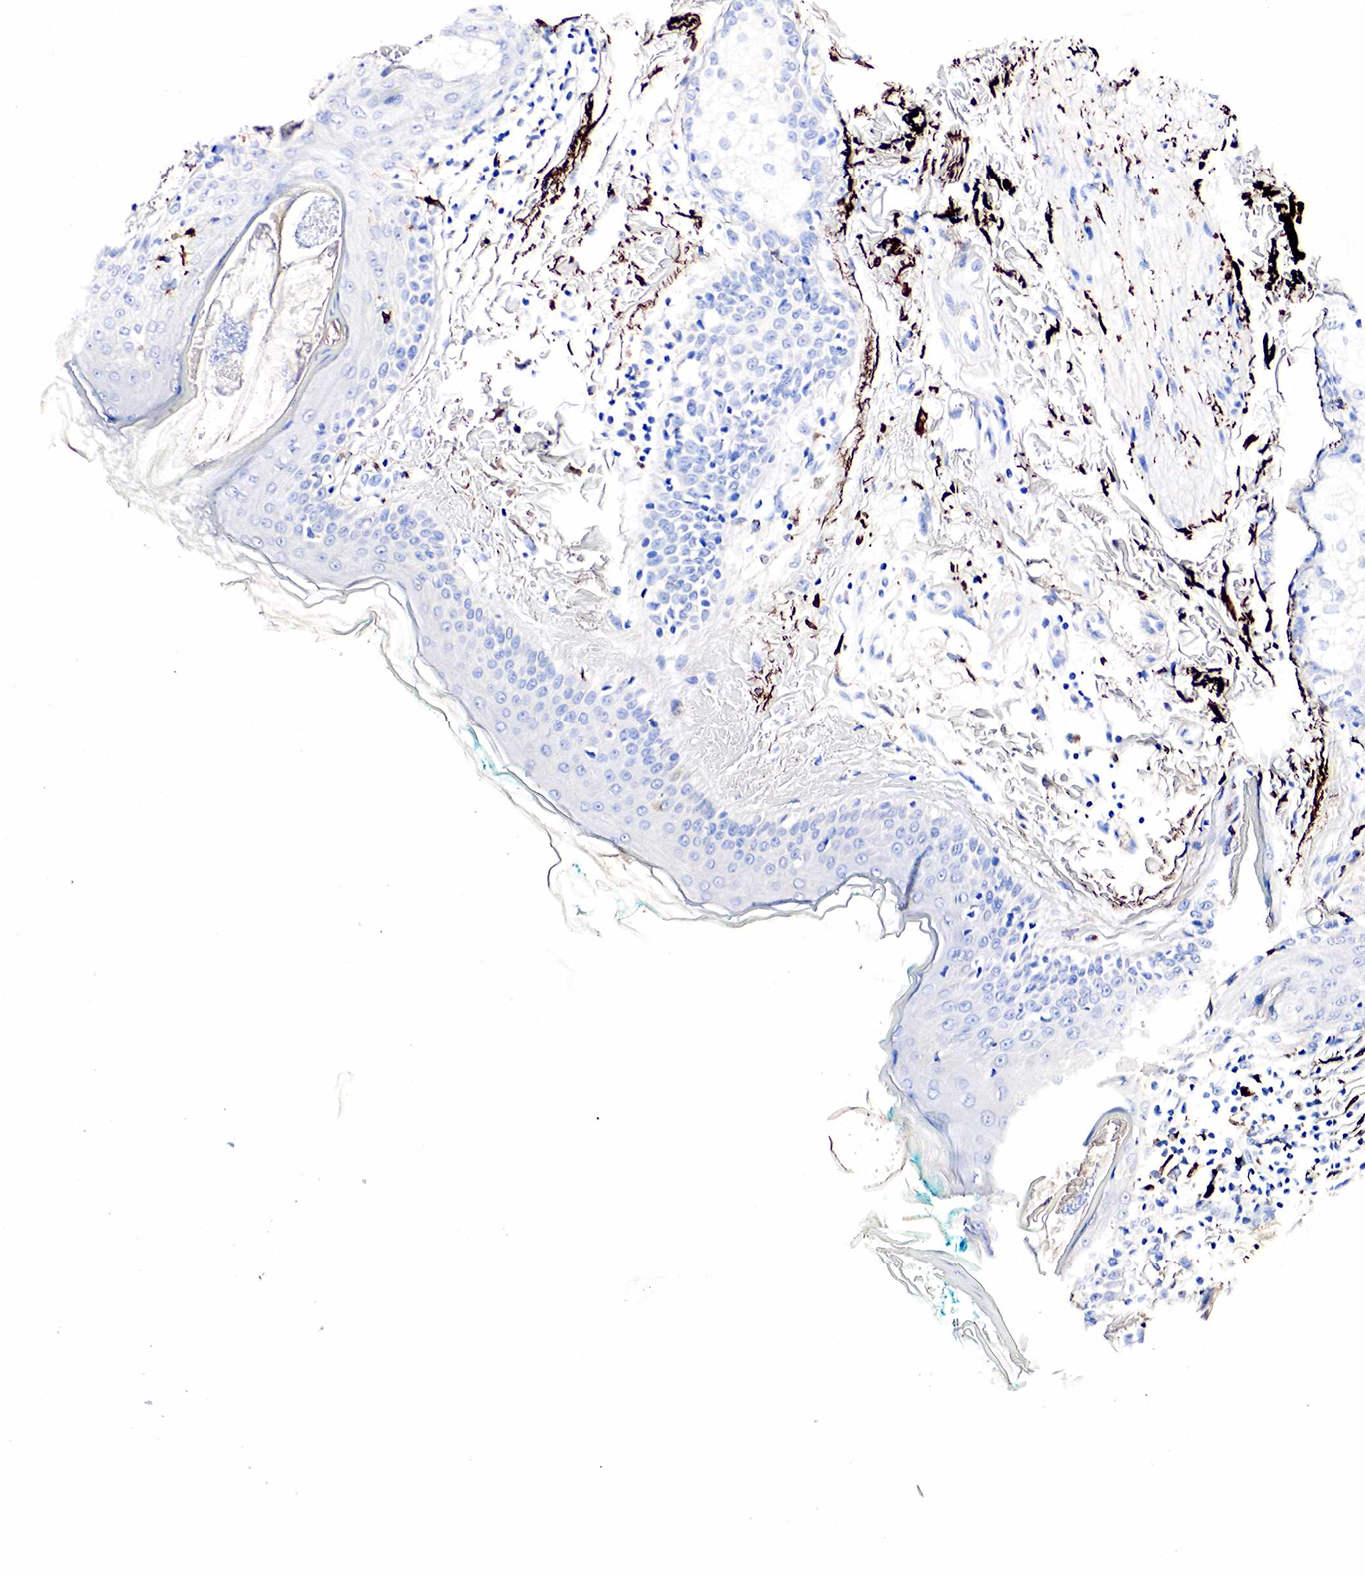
{"staining": {"intensity": "negative", "quantity": "none", "location": "none"}, "tissue": "skin", "cell_type": "Fibroblasts", "image_type": "normal", "snomed": [{"axis": "morphology", "description": "Normal tissue, NOS"}, {"axis": "topography", "description": "Skin"}], "caption": "Immunohistochemistry (IHC) of unremarkable human skin reveals no positivity in fibroblasts.", "gene": "LYZ", "patient": {"sex": "male", "age": 86}}